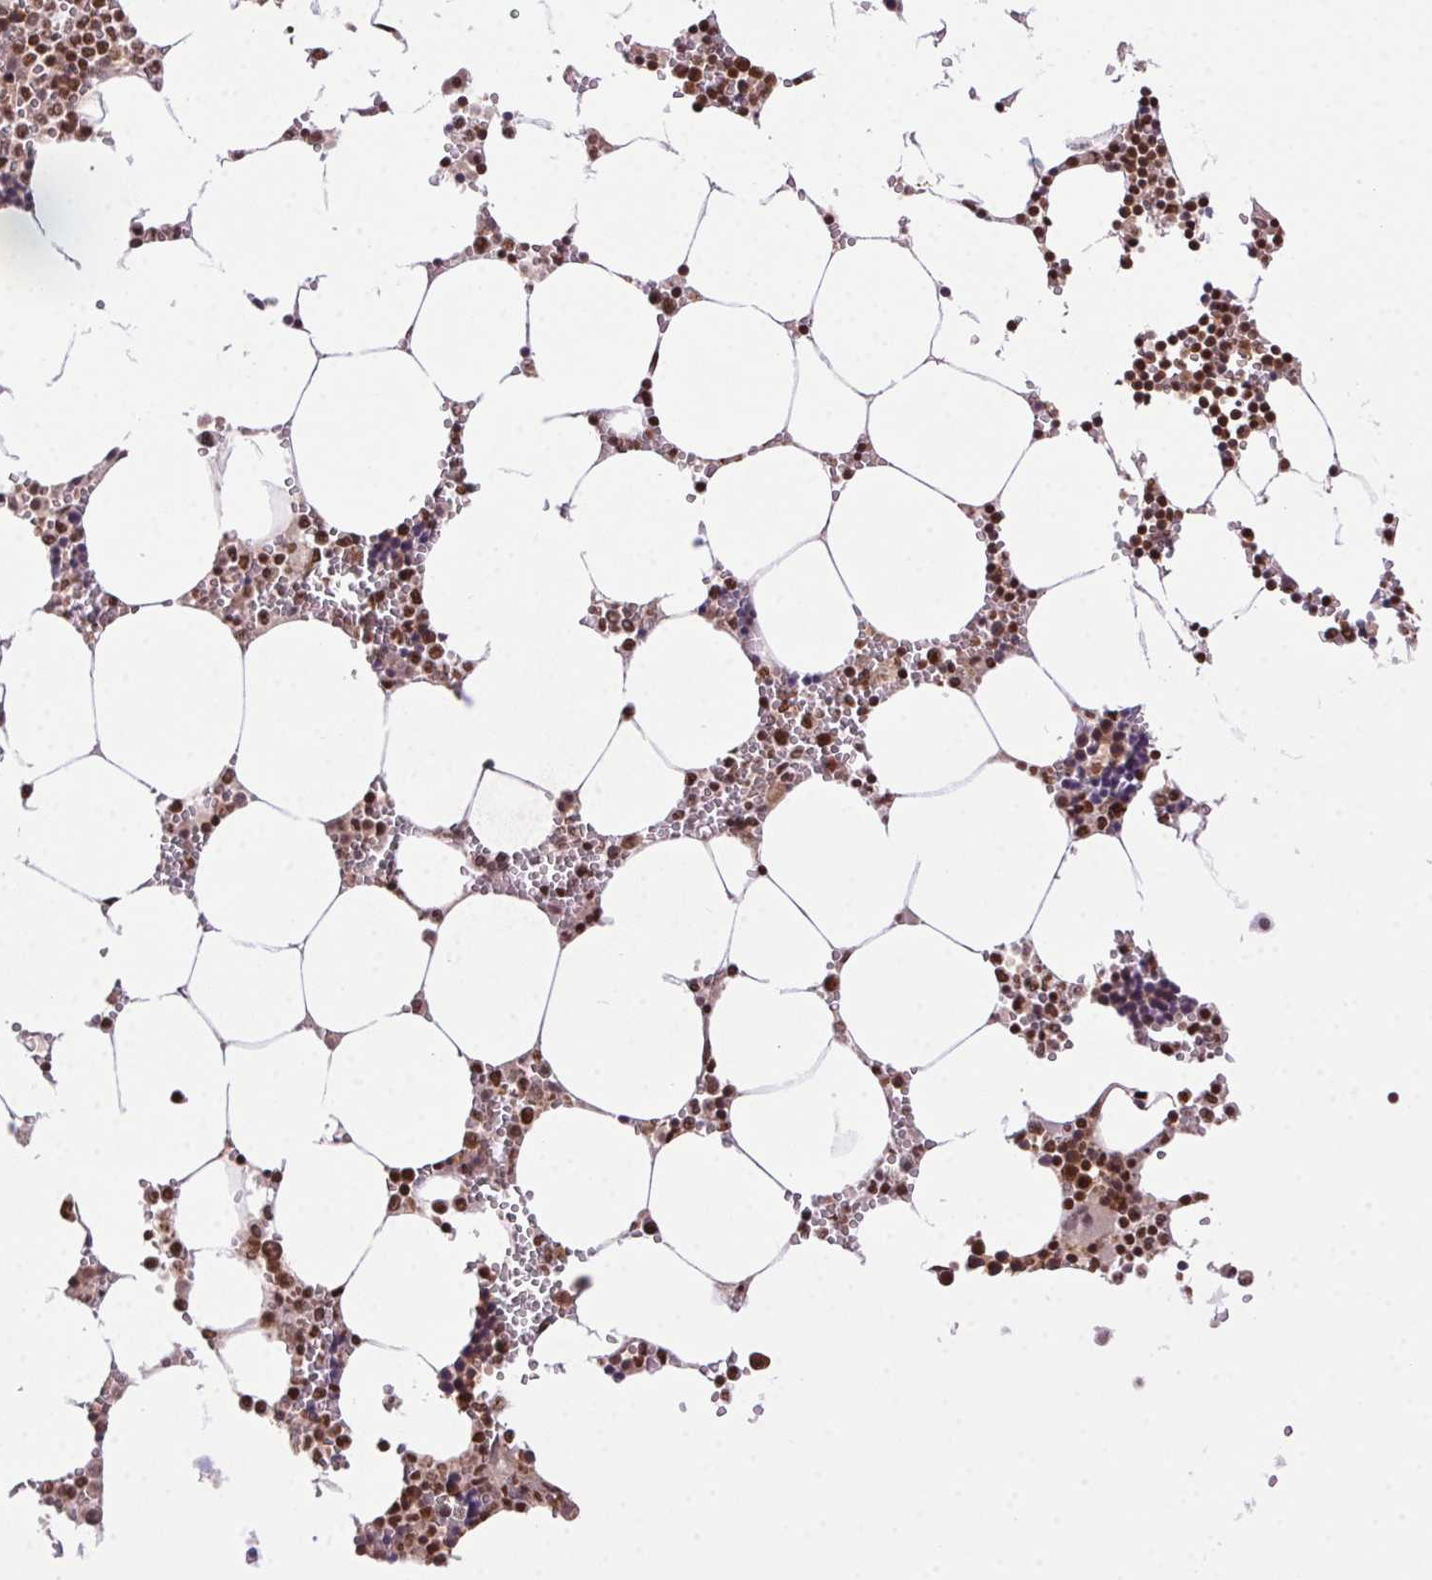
{"staining": {"intensity": "strong", "quantity": "25%-75%", "location": "nuclear"}, "tissue": "bone marrow", "cell_type": "Hematopoietic cells", "image_type": "normal", "snomed": [{"axis": "morphology", "description": "Normal tissue, NOS"}, {"axis": "topography", "description": "Bone marrow"}], "caption": "Immunohistochemistry of unremarkable human bone marrow demonstrates high levels of strong nuclear positivity in about 25%-75% of hematopoietic cells.", "gene": "ZNF207", "patient": {"sex": "male", "age": 54}}